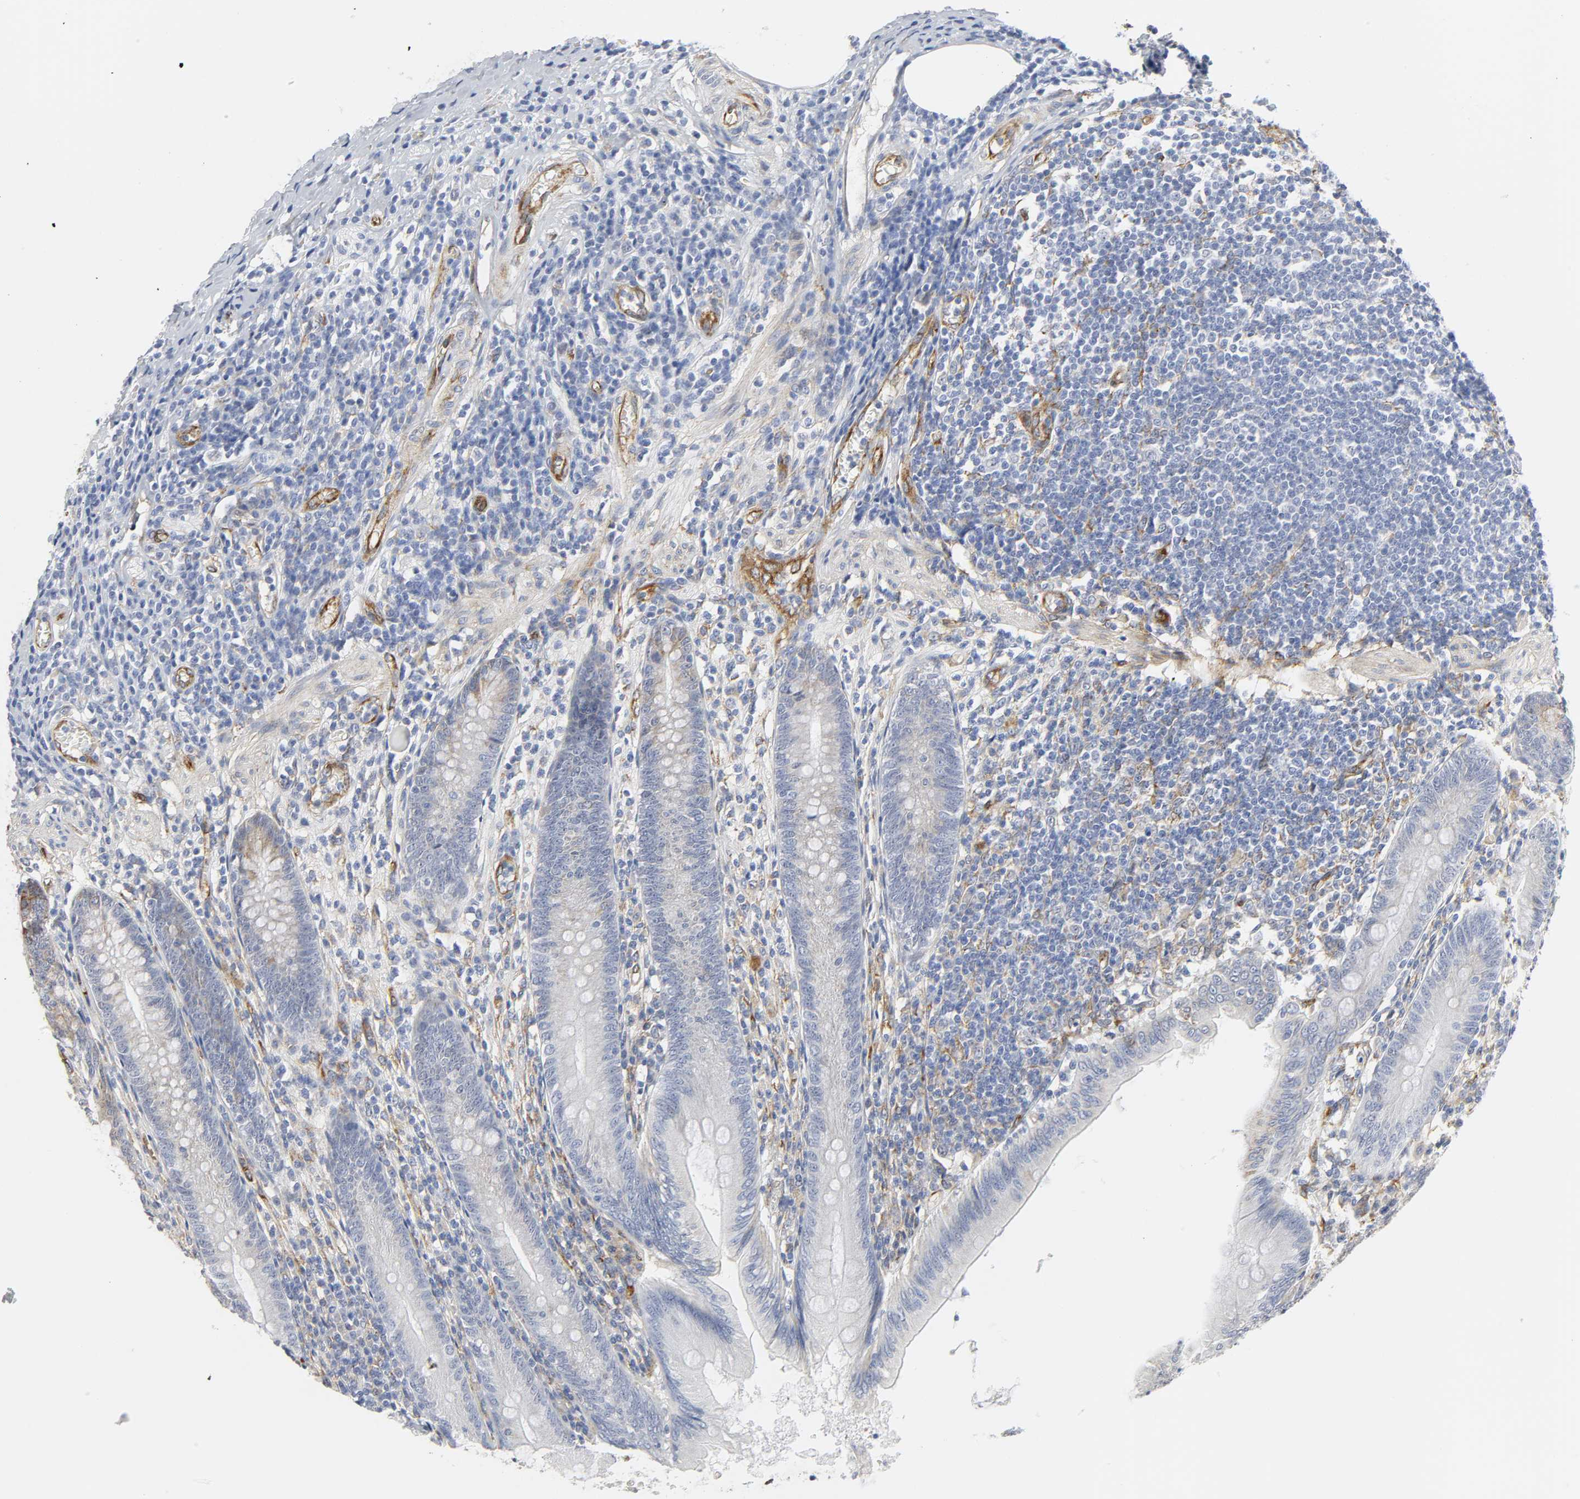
{"staining": {"intensity": "weak", "quantity": ">75%", "location": "cytoplasmic/membranous"}, "tissue": "appendix", "cell_type": "Glandular cells", "image_type": "normal", "snomed": [{"axis": "morphology", "description": "Normal tissue, NOS"}, {"axis": "morphology", "description": "Inflammation, NOS"}, {"axis": "topography", "description": "Appendix"}], "caption": "Normal appendix shows weak cytoplasmic/membranous staining in about >75% of glandular cells, visualized by immunohistochemistry.", "gene": "DOCK1", "patient": {"sex": "male", "age": 46}}